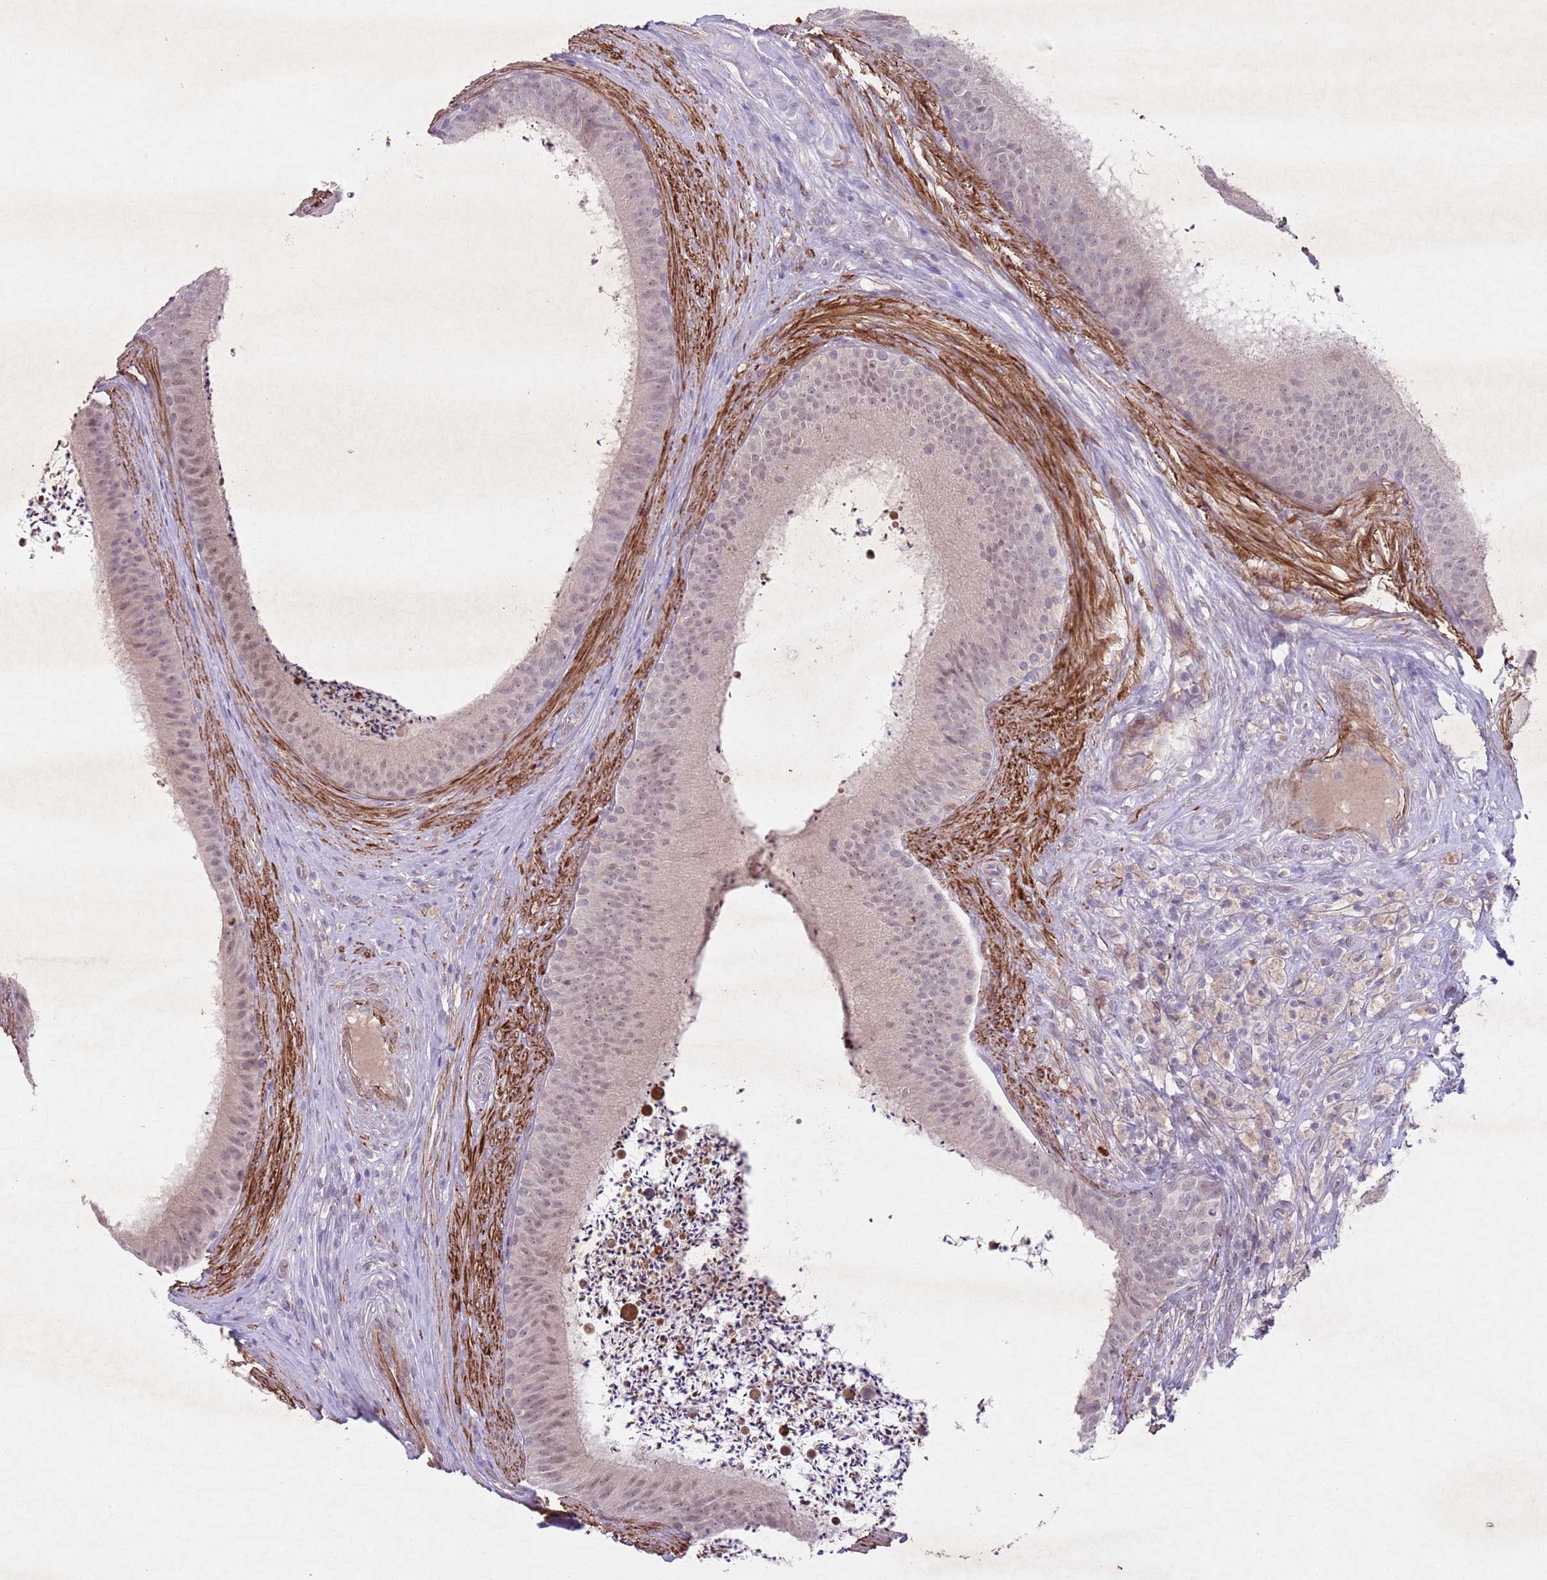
{"staining": {"intensity": "strong", "quantity": "25%-75%", "location": "nuclear"}, "tissue": "epididymis", "cell_type": "Glandular cells", "image_type": "normal", "snomed": [{"axis": "morphology", "description": "Normal tissue, NOS"}, {"axis": "topography", "description": "Testis"}, {"axis": "topography", "description": "Epididymis"}], "caption": "Brown immunohistochemical staining in benign epididymis reveals strong nuclear positivity in about 25%-75% of glandular cells. The staining was performed using DAB (3,3'-diaminobenzidine), with brown indicating positive protein expression. Nuclei are stained blue with hematoxylin.", "gene": "CCNI", "patient": {"sex": "male", "age": 41}}